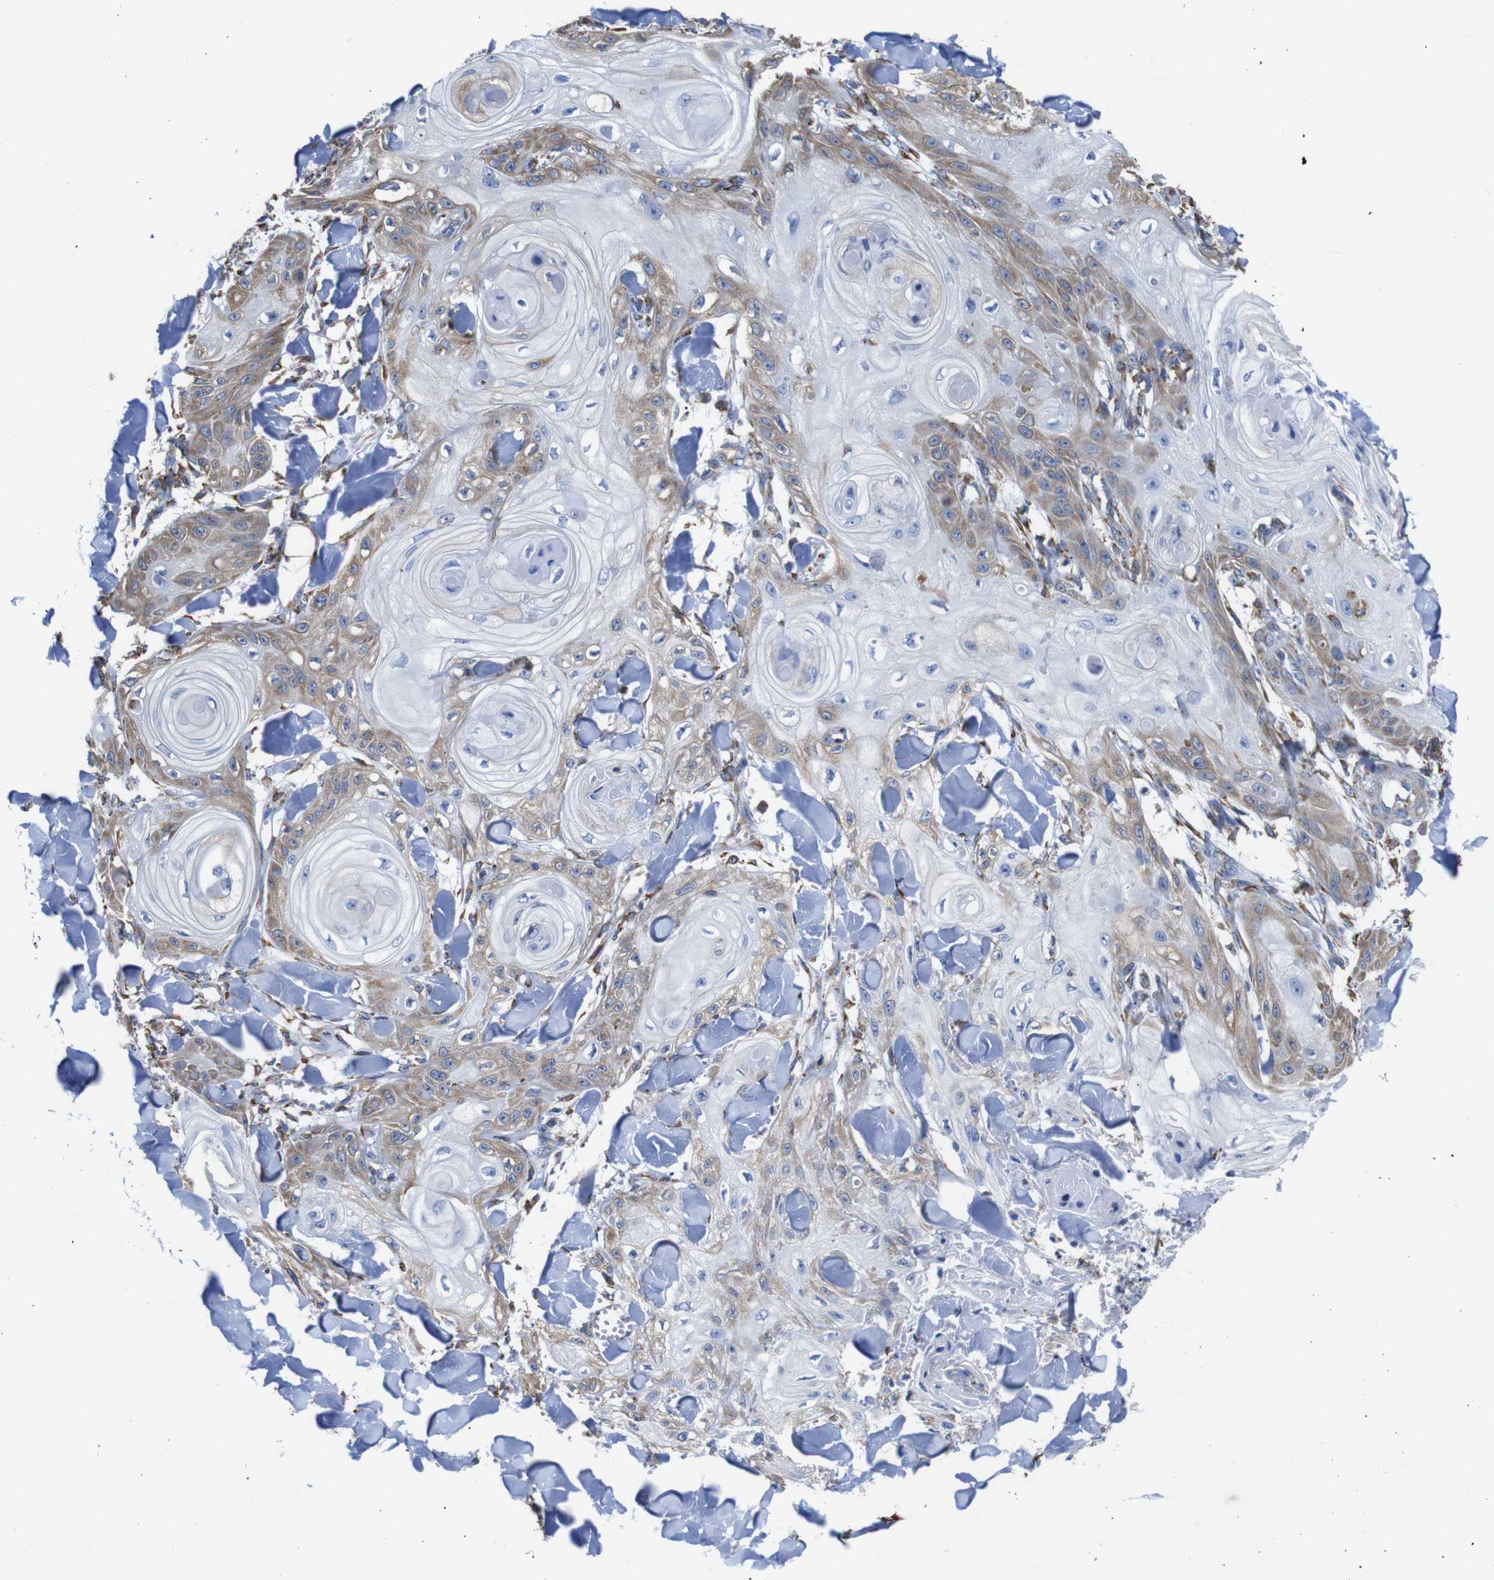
{"staining": {"intensity": "weak", "quantity": "25%-75%", "location": "cytoplasmic/membranous"}, "tissue": "skin cancer", "cell_type": "Tumor cells", "image_type": "cancer", "snomed": [{"axis": "morphology", "description": "Squamous cell carcinoma, NOS"}, {"axis": "topography", "description": "Skin"}], "caption": "An immunohistochemistry photomicrograph of tumor tissue is shown. Protein staining in brown highlights weak cytoplasmic/membranous positivity in skin cancer (squamous cell carcinoma) within tumor cells.", "gene": "PPIB", "patient": {"sex": "male", "age": 74}}